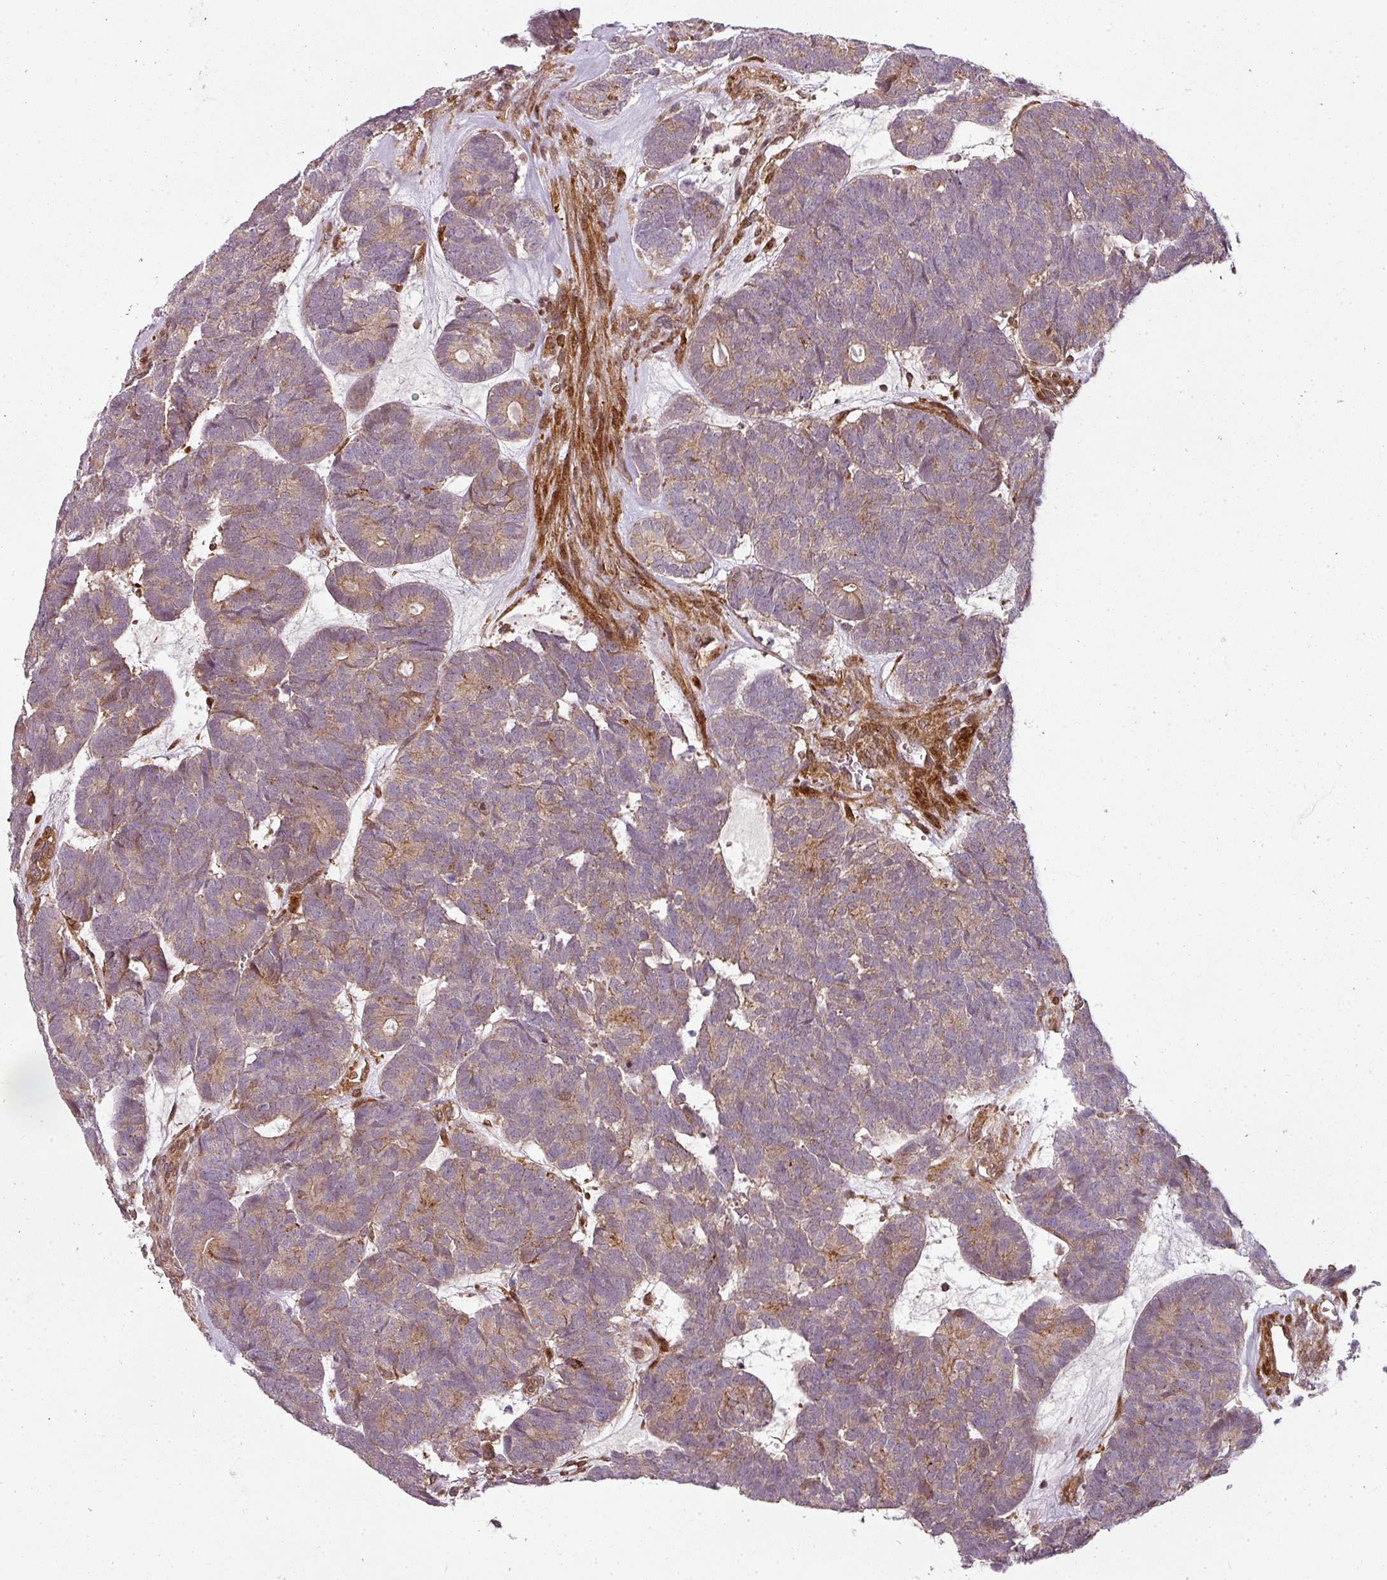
{"staining": {"intensity": "weak", "quantity": "25%-75%", "location": "cytoplasmic/membranous"}, "tissue": "head and neck cancer", "cell_type": "Tumor cells", "image_type": "cancer", "snomed": [{"axis": "morphology", "description": "Adenocarcinoma, NOS"}, {"axis": "topography", "description": "Head-Neck"}], "caption": "Immunohistochemistry (IHC) of human head and neck cancer (adenocarcinoma) exhibits low levels of weak cytoplasmic/membranous positivity in about 25%-75% of tumor cells.", "gene": "CLIC1", "patient": {"sex": "female", "age": 81}}